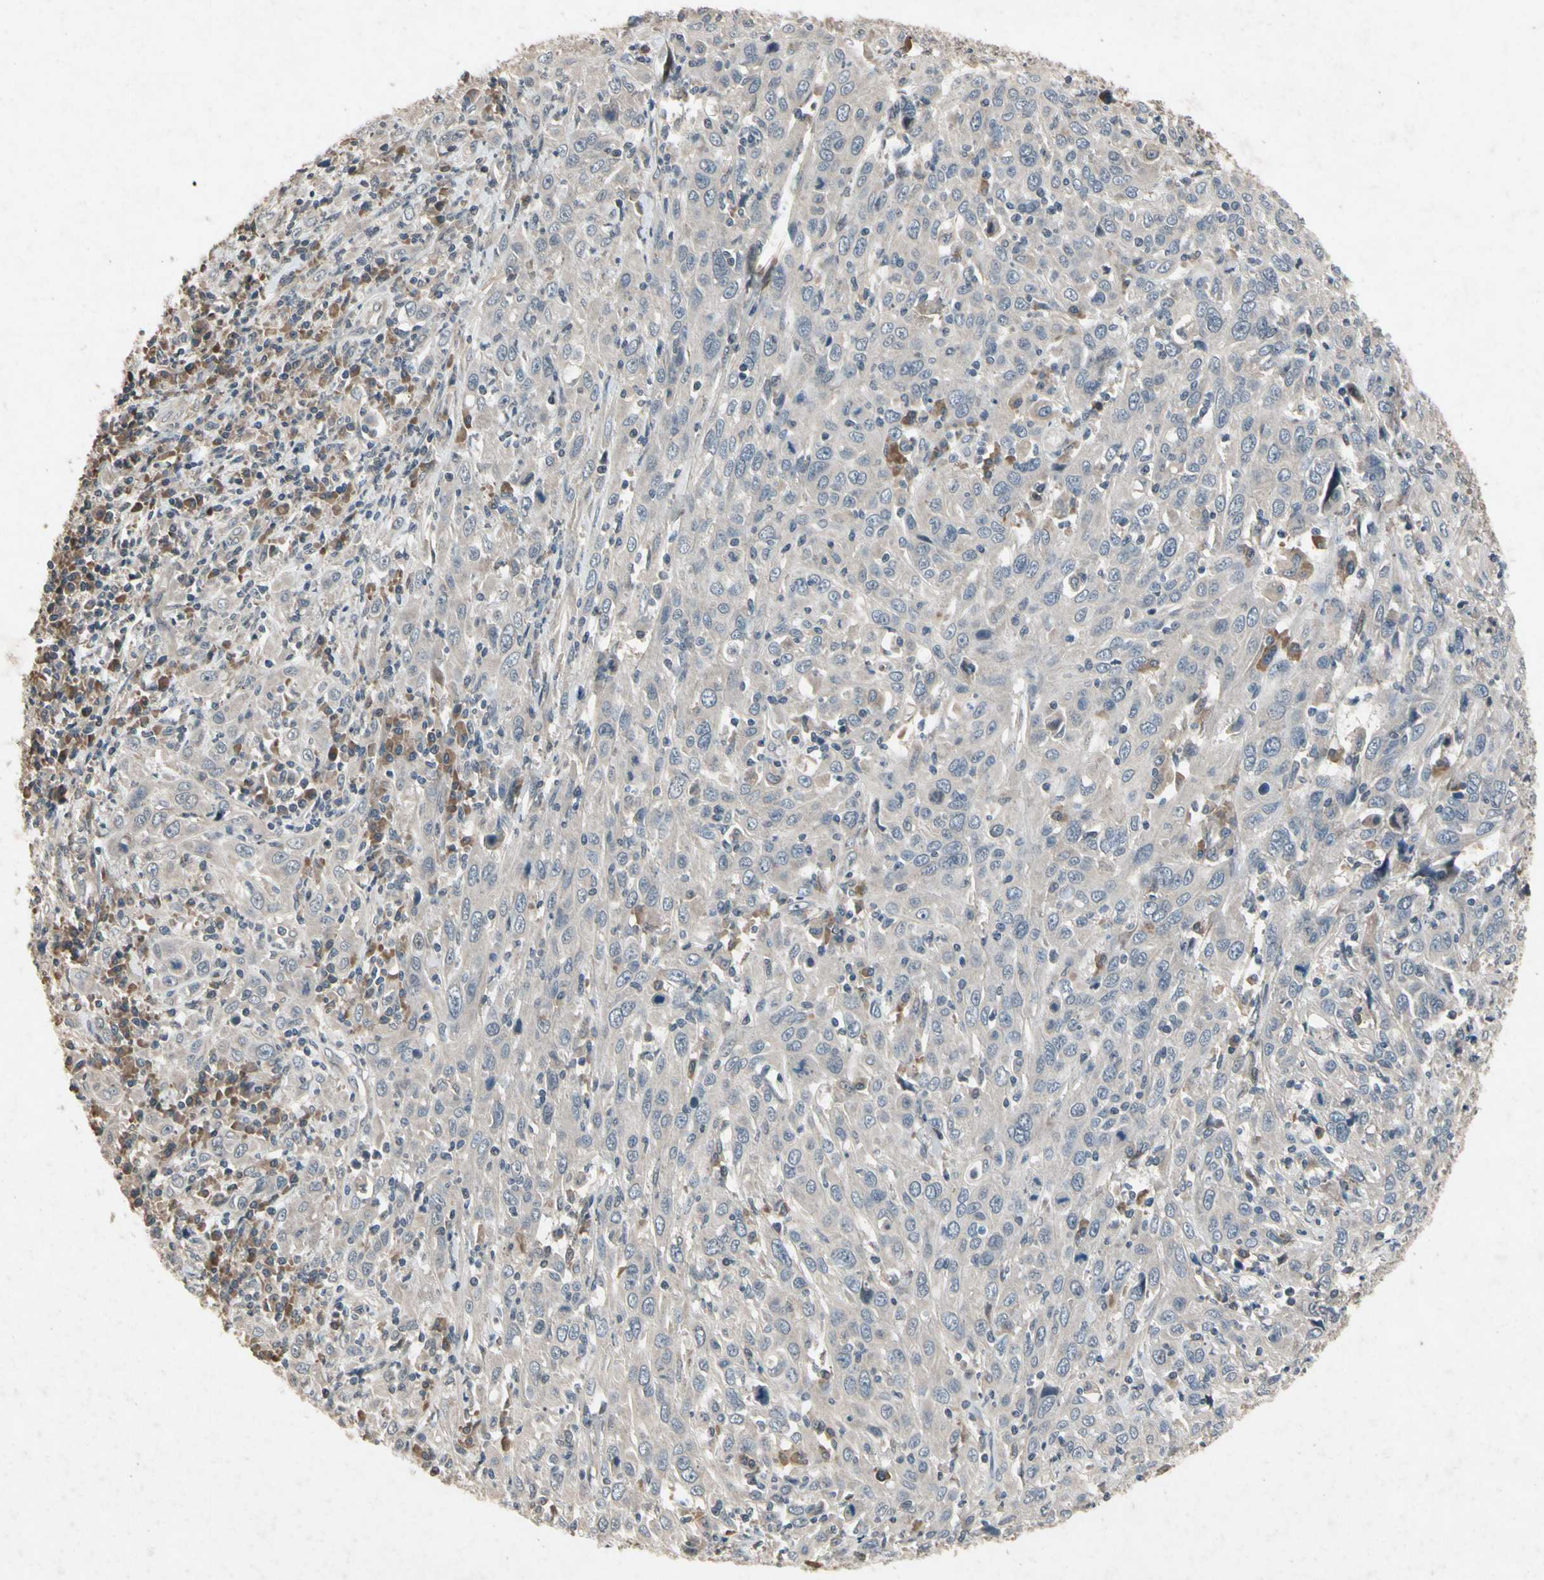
{"staining": {"intensity": "negative", "quantity": "none", "location": "none"}, "tissue": "cervical cancer", "cell_type": "Tumor cells", "image_type": "cancer", "snomed": [{"axis": "morphology", "description": "Squamous cell carcinoma, NOS"}, {"axis": "topography", "description": "Cervix"}], "caption": "High magnification brightfield microscopy of squamous cell carcinoma (cervical) stained with DAB (3,3'-diaminobenzidine) (brown) and counterstained with hematoxylin (blue): tumor cells show no significant positivity.", "gene": "DPY19L3", "patient": {"sex": "female", "age": 46}}